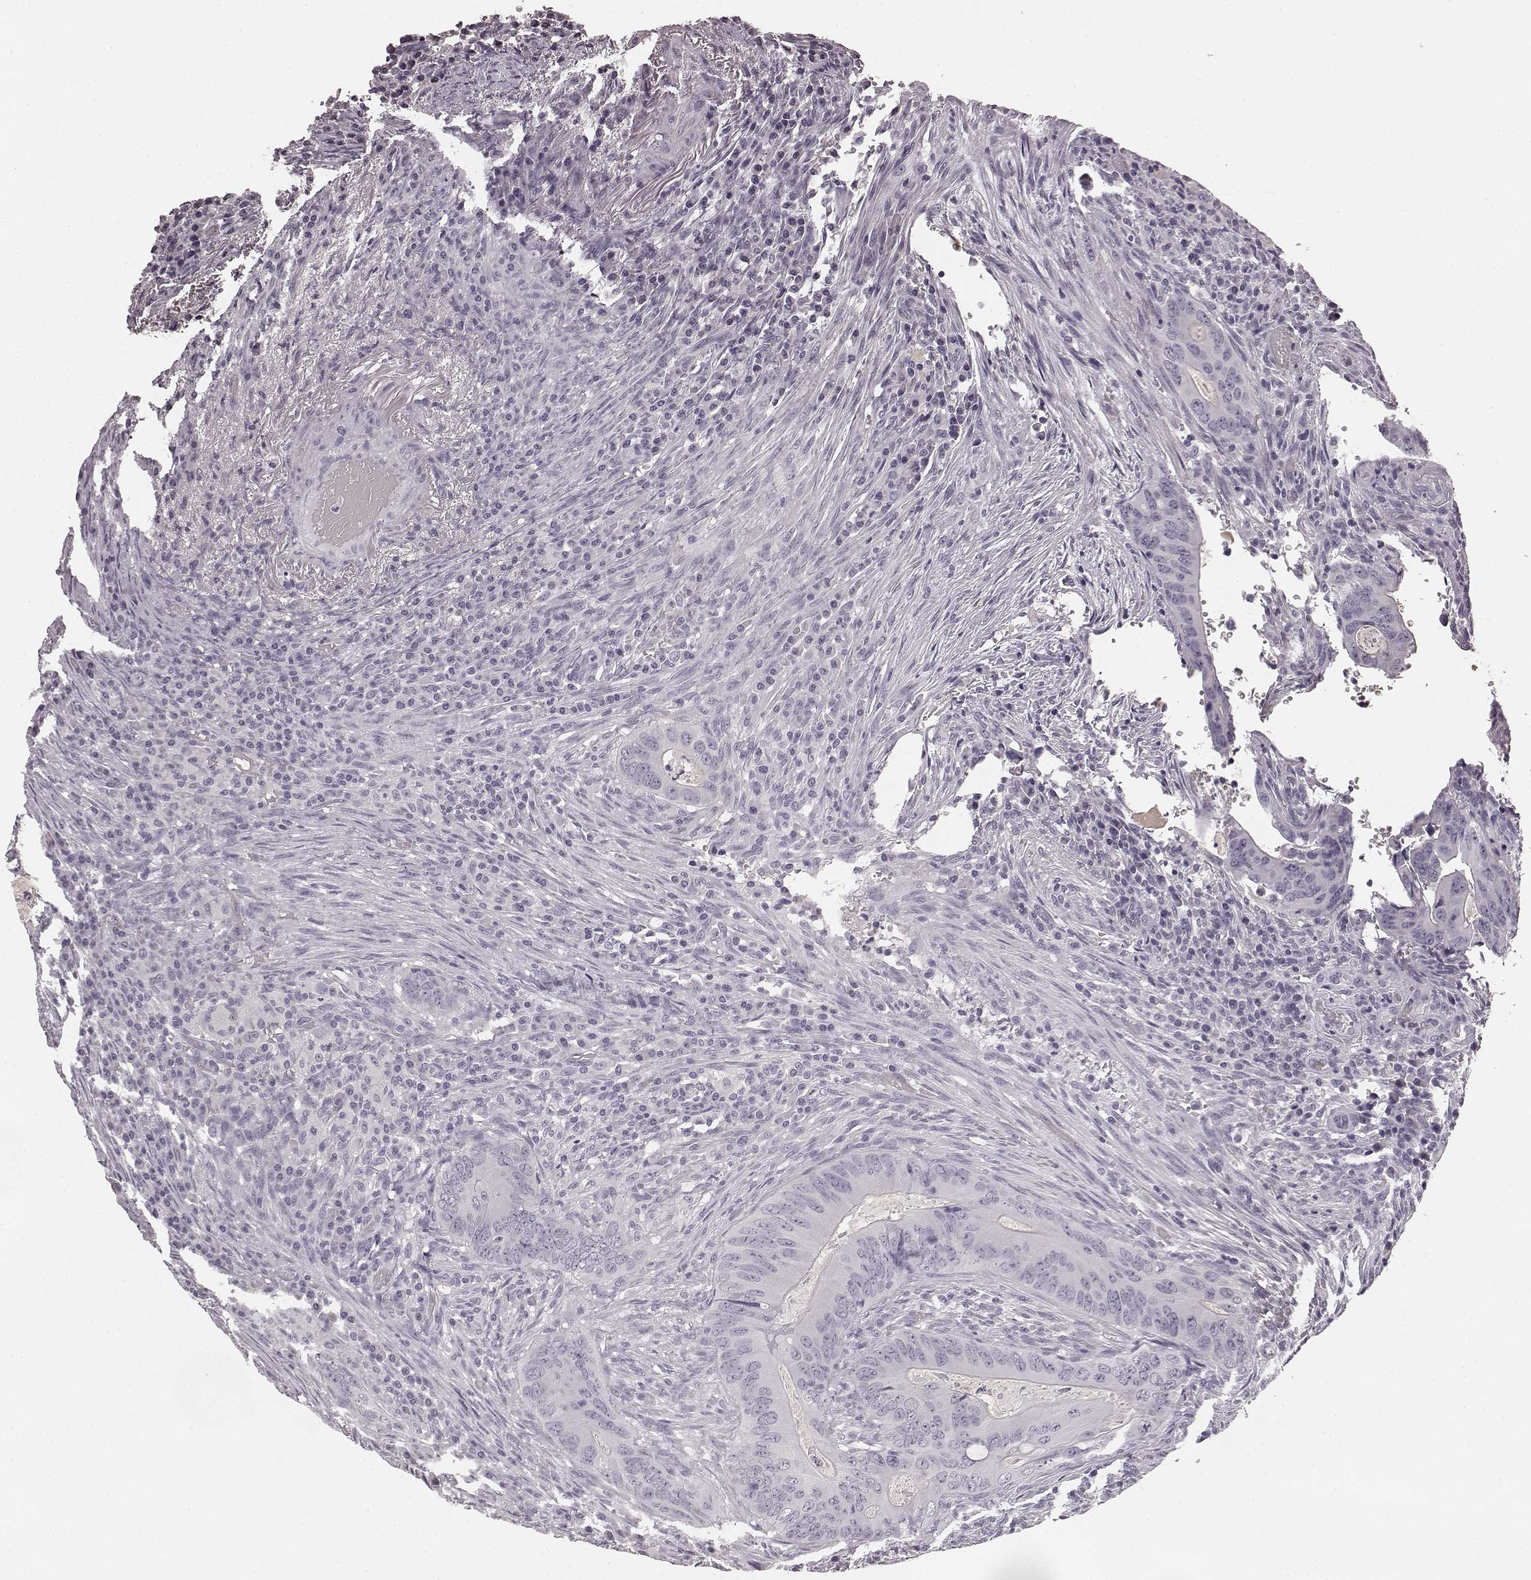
{"staining": {"intensity": "negative", "quantity": "none", "location": "none"}, "tissue": "colorectal cancer", "cell_type": "Tumor cells", "image_type": "cancer", "snomed": [{"axis": "morphology", "description": "Adenocarcinoma, NOS"}, {"axis": "topography", "description": "Colon"}], "caption": "Tumor cells show no significant positivity in colorectal cancer (adenocarcinoma).", "gene": "RIT2", "patient": {"sex": "female", "age": 74}}